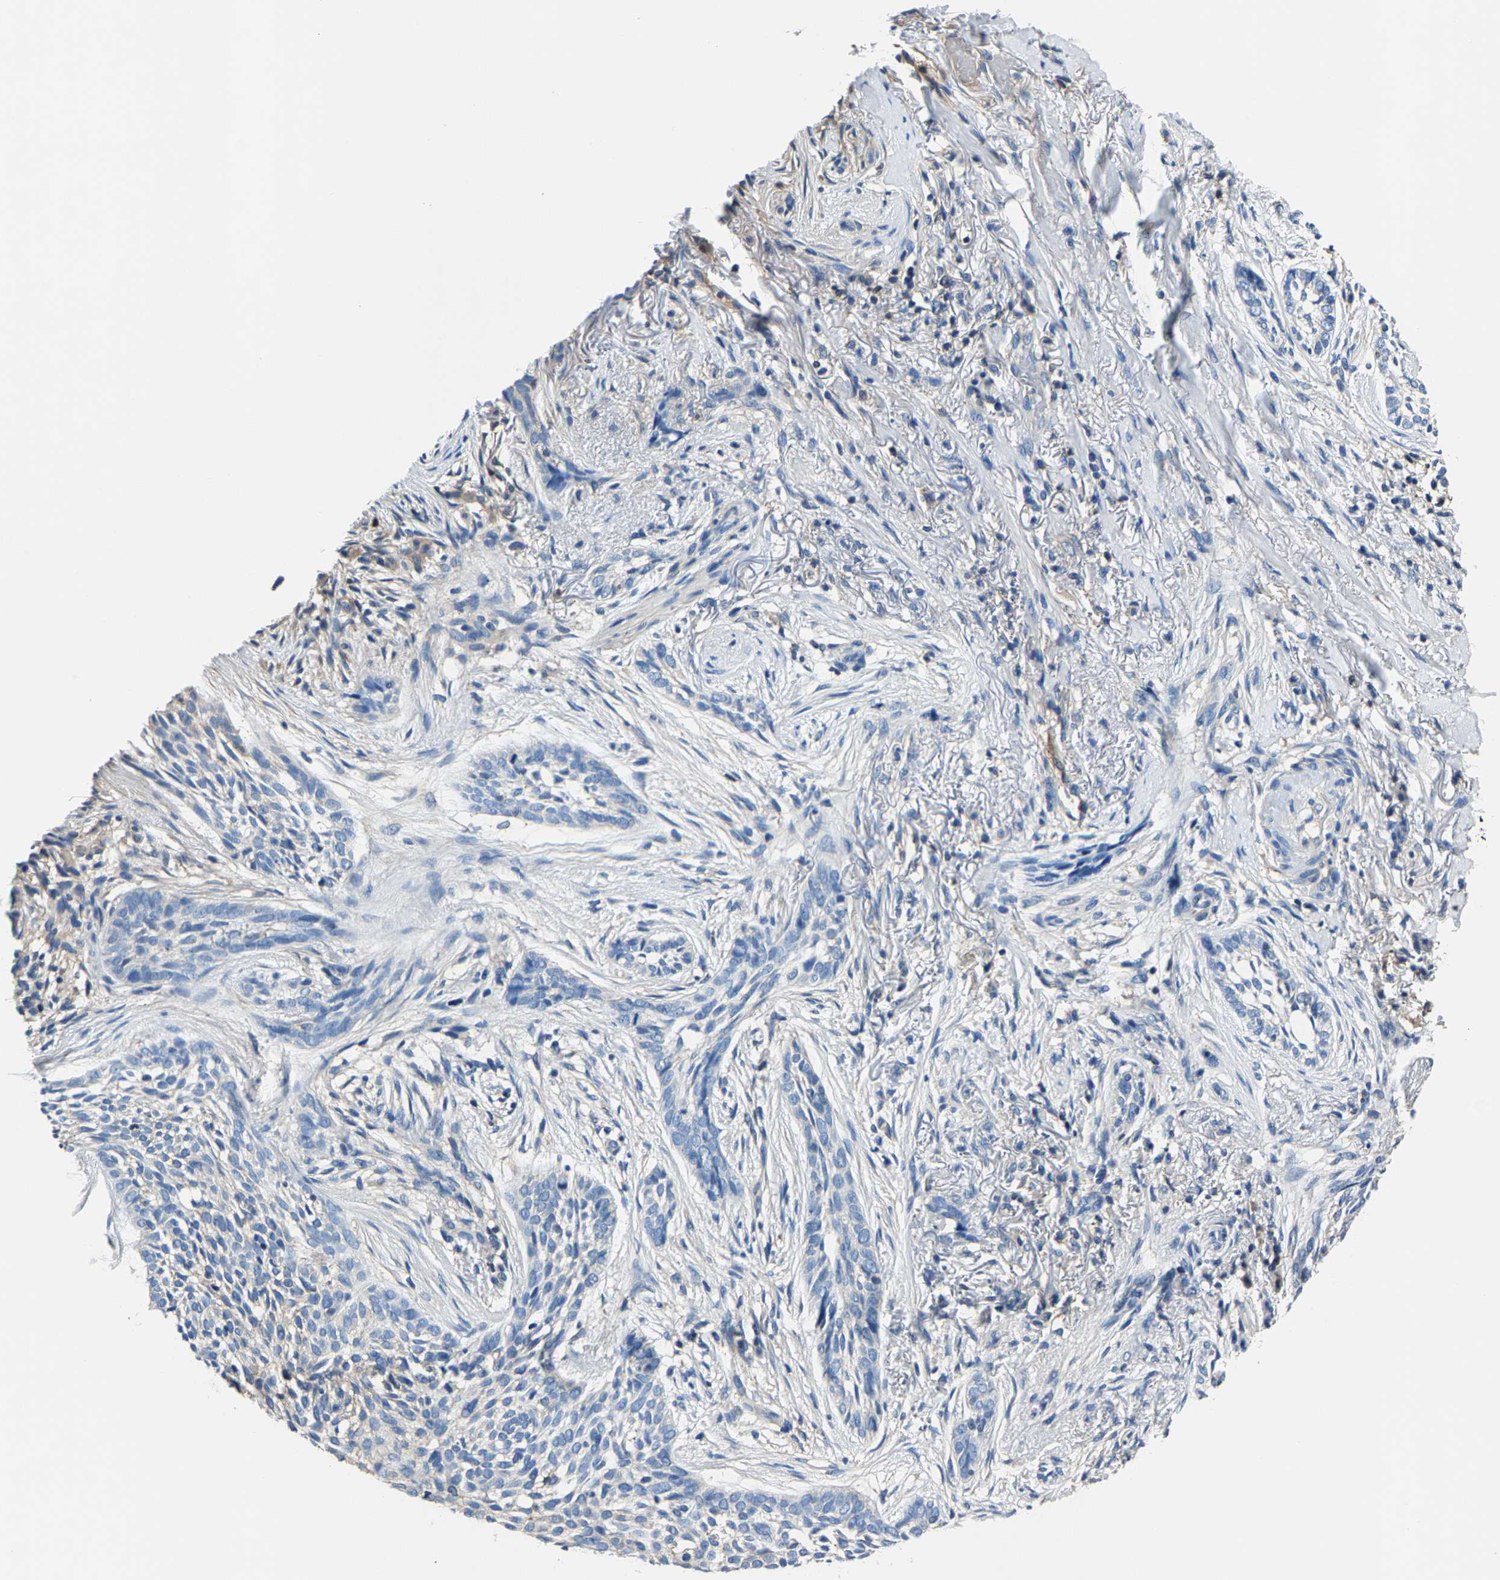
{"staining": {"intensity": "negative", "quantity": "none", "location": "none"}, "tissue": "skin cancer", "cell_type": "Tumor cells", "image_type": "cancer", "snomed": [{"axis": "morphology", "description": "Basal cell carcinoma"}, {"axis": "topography", "description": "Skin"}], "caption": "An IHC photomicrograph of skin cancer (basal cell carcinoma) is shown. There is no staining in tumor cells of skin cancer (basal cell carcinoma).", "gene": "ALDOB", "patient": {"sex": "female", "age": 88}}